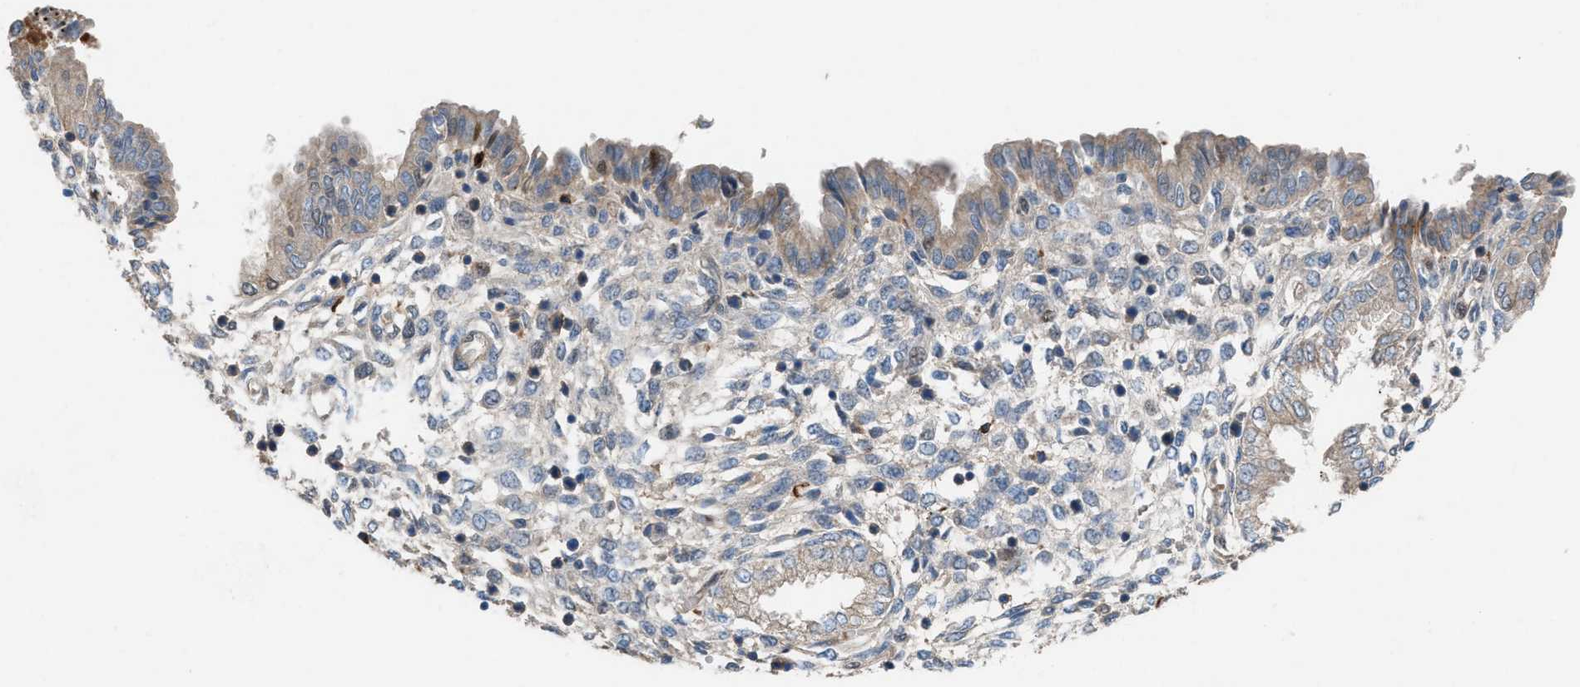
{"staining": {"intensity": "moderate", "quantity": "<25%", "location": "cytoplasmic/membranous"}, "tissue": "endometrium", "cell_type": "Cells in endometrial stroma", "image_type": "normal", "snomed": [{"axis": "morphology", "description": "Normal tissue, NOS"}, {"axis": "topography", "description": "Endometrium"}], "caption": "Brown immunohistochemical staining in normal human endometrium demonstrates moderate cytoplasmic/membranous positivity in approximately <25% of cells in endometrial stroma.", "gene": "TPK1", "patient": {"sex": "female", "age": 33}}